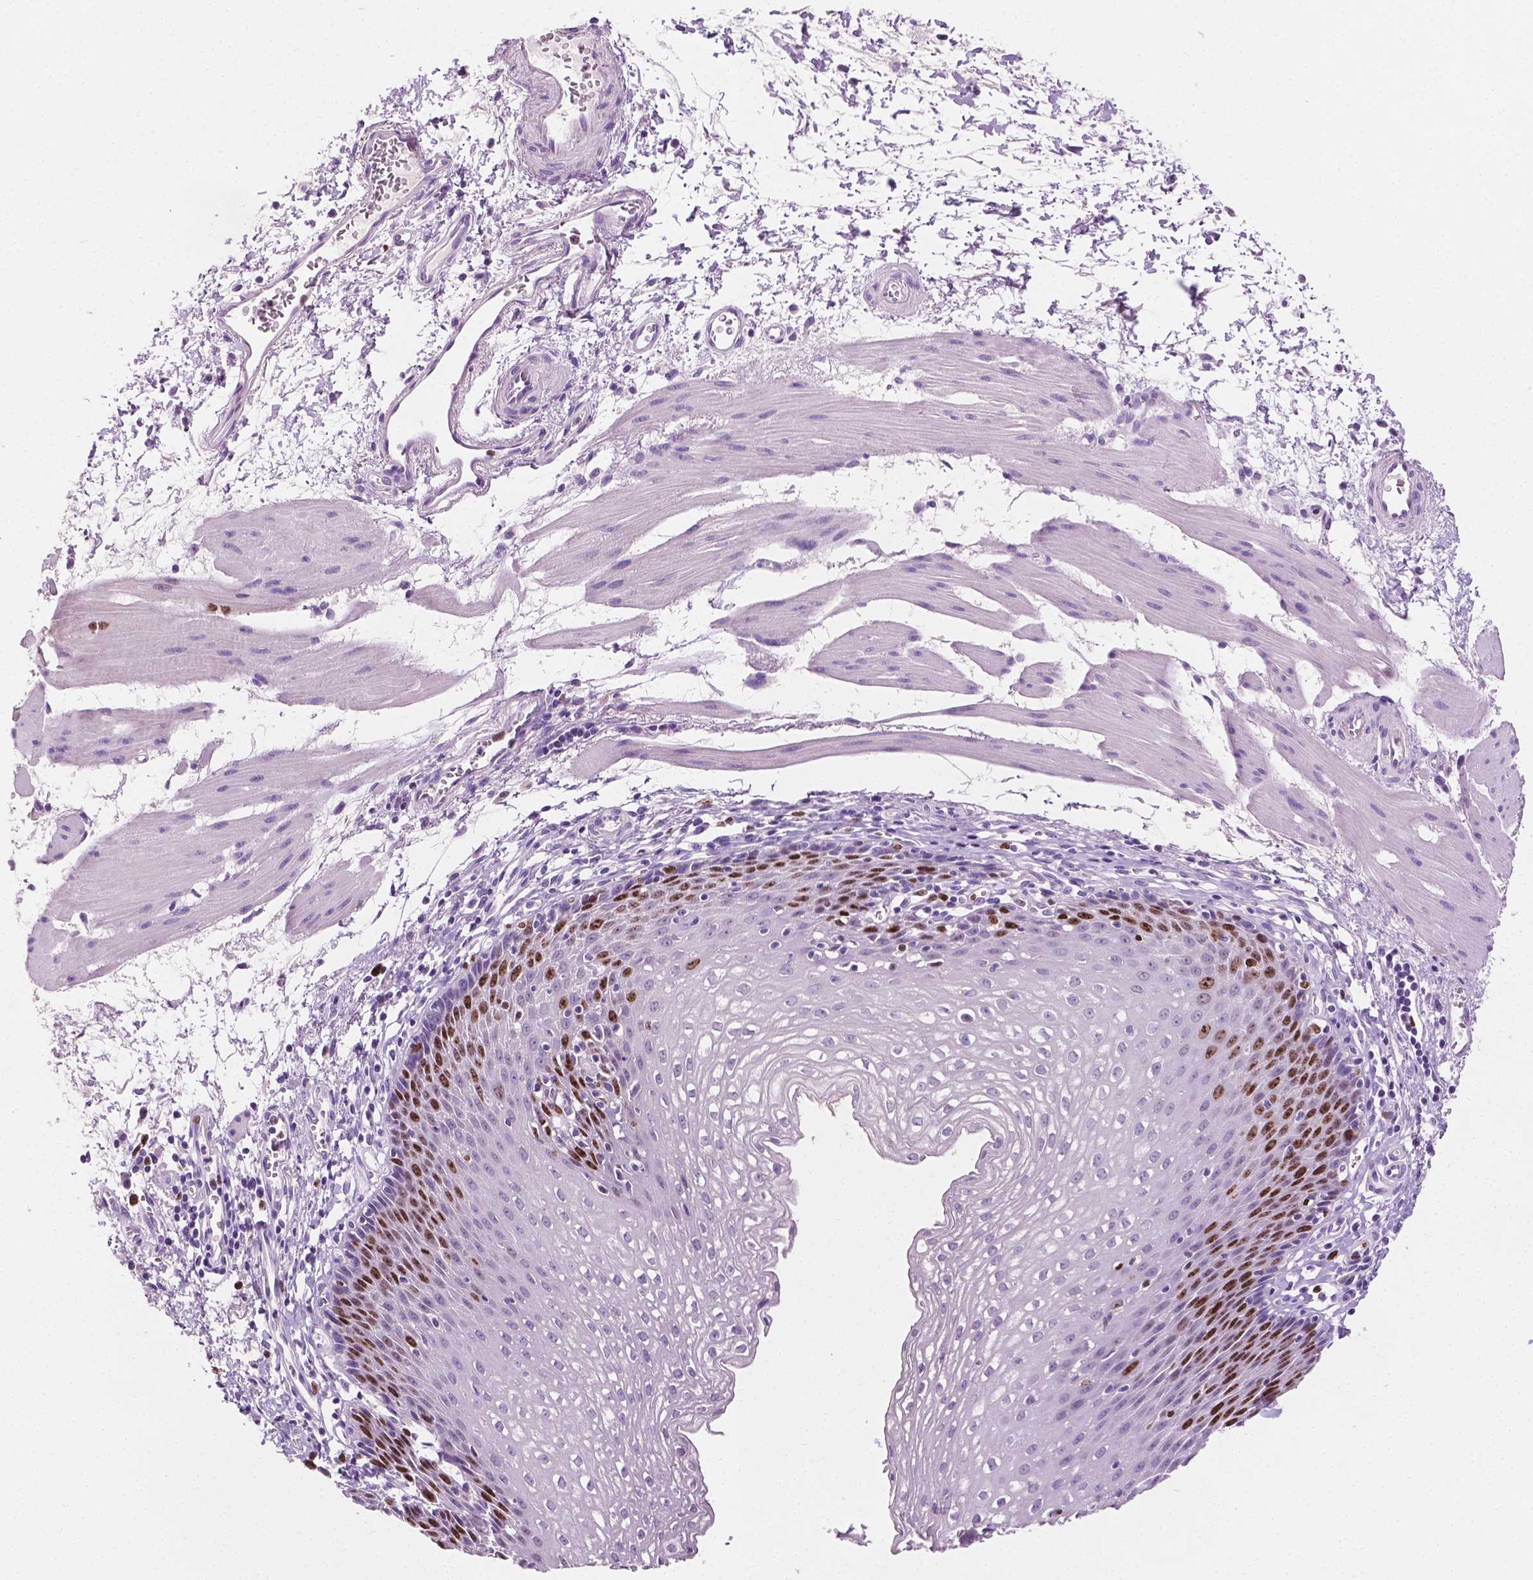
{"staining": {"intensity": "strong", "quantity": "25%-75%", "location": "nuclear"}, "tissue": "esophagus", "cell_type": "Squamous epithelial cells", "image_type": "normal", "snomed": [{"axis": "morphology", "description": "Normal tissue, NOS"}, {"axis": "topography", "description": "Esophagus"}], "caption": "Esophagus stained with immunohistochemistry displays strong nuclear positivity in approximately 25%-75% of squamous epithelial cells. The staining was performed using DAB (3,3'-diaminobenzidine), with brown indicating positive protein expression. Nuclei are stained blue with hematoxylin.", "gene": "SIAH2", "patient": {"sex": "female", "age": 64}}